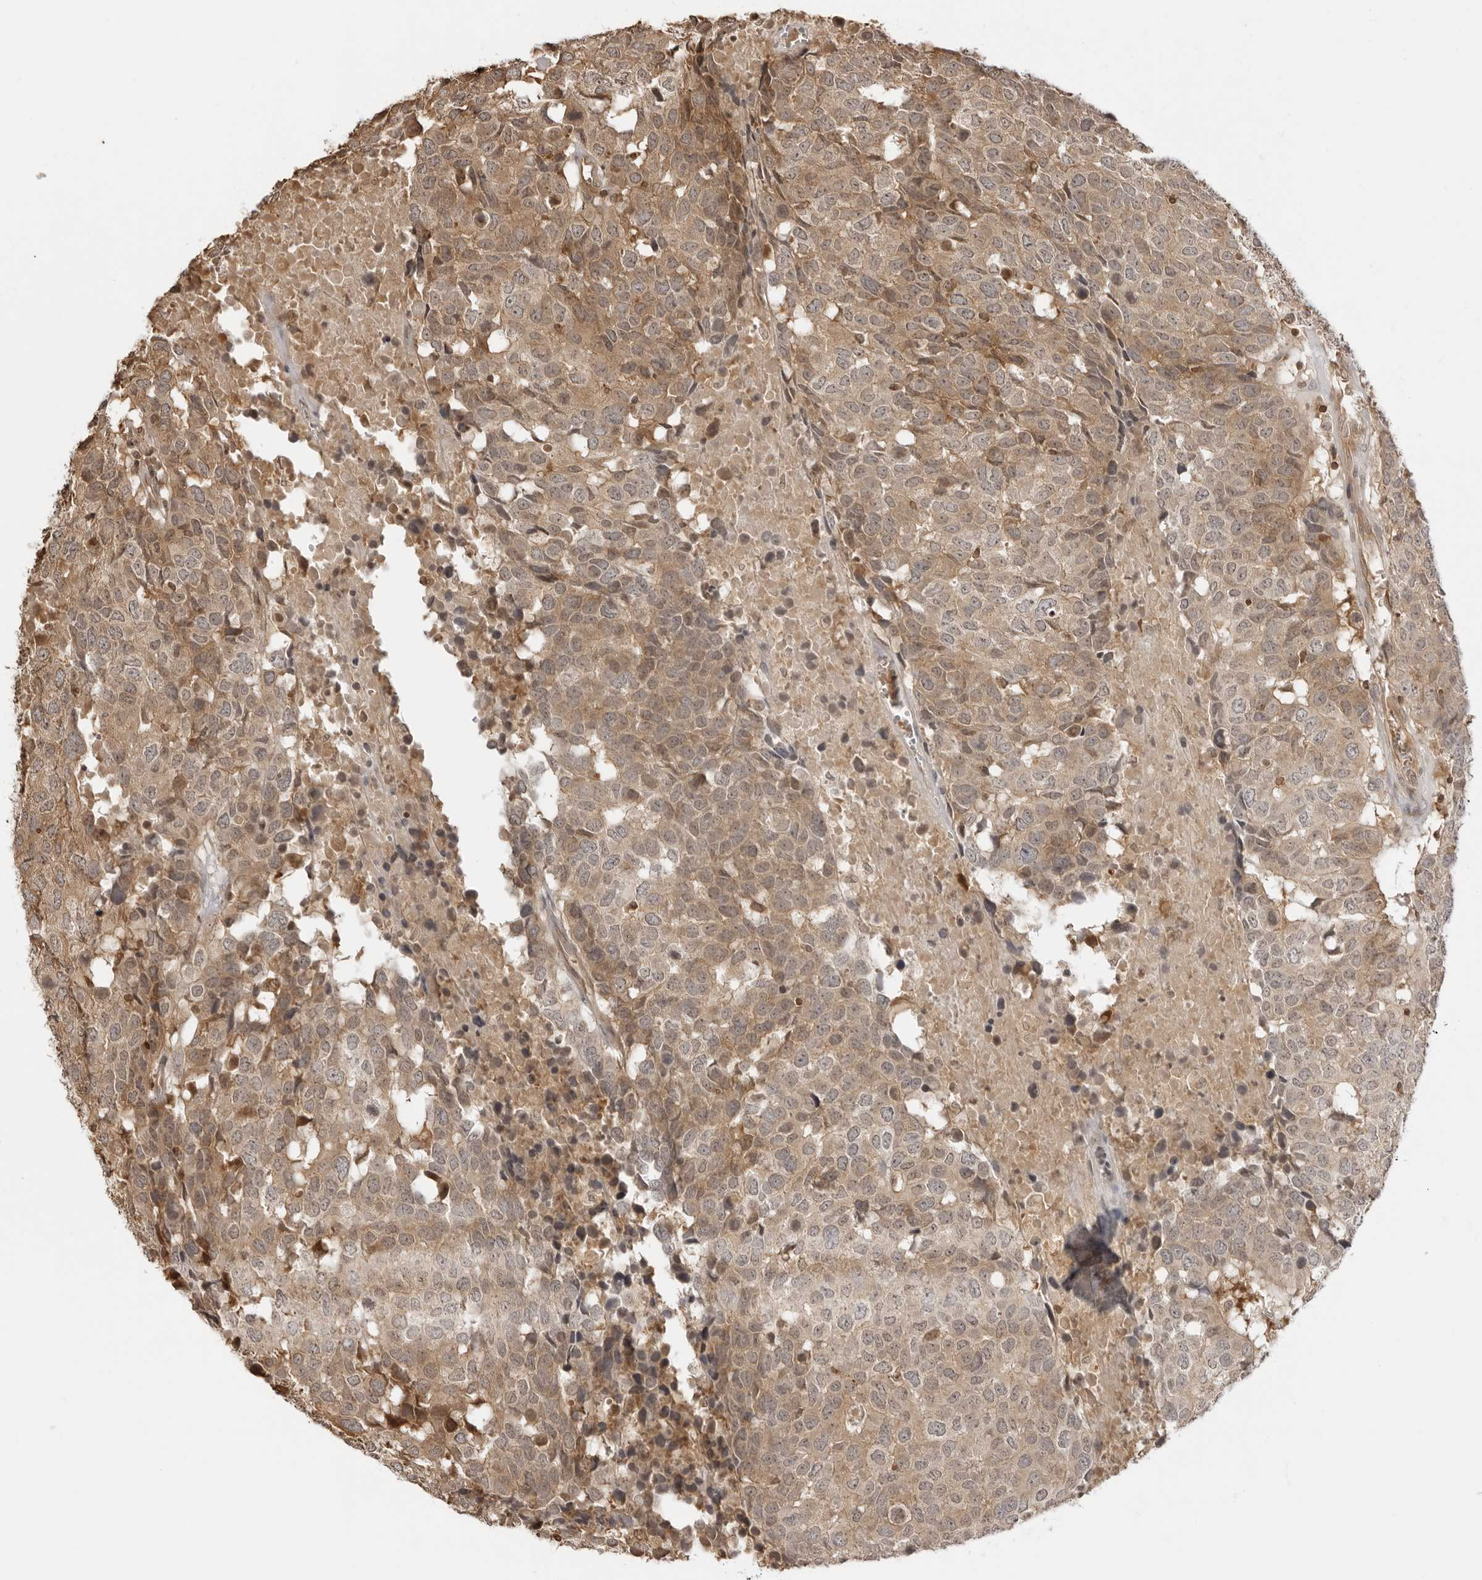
{"staining": {"intensity": "moderate", "quantity": ">75%", "location": "cytoplasmic/membranous,nuclear"}, "tissue": "head and neck cancer", "cell_type": "Tumor cells", "image_type": "cancer", "snomed": [{"axis": "morphology", "description": "Squamous cell carcinoma, NOS"}, {"axis": "topography", "description": "Head-Neck"}], "caption": "Immunohistochemistry (DAB) staining of human squamous cell carcinoma (head and neck) reveals moderate cytoplasmic/membranous and nuclear protein positivity in approximately >75% of tumor cells. (IHC, brightfield microscopy, high magnification).", "gene": "IKBKE", "patient": {"sex": "male", "age": 66}}